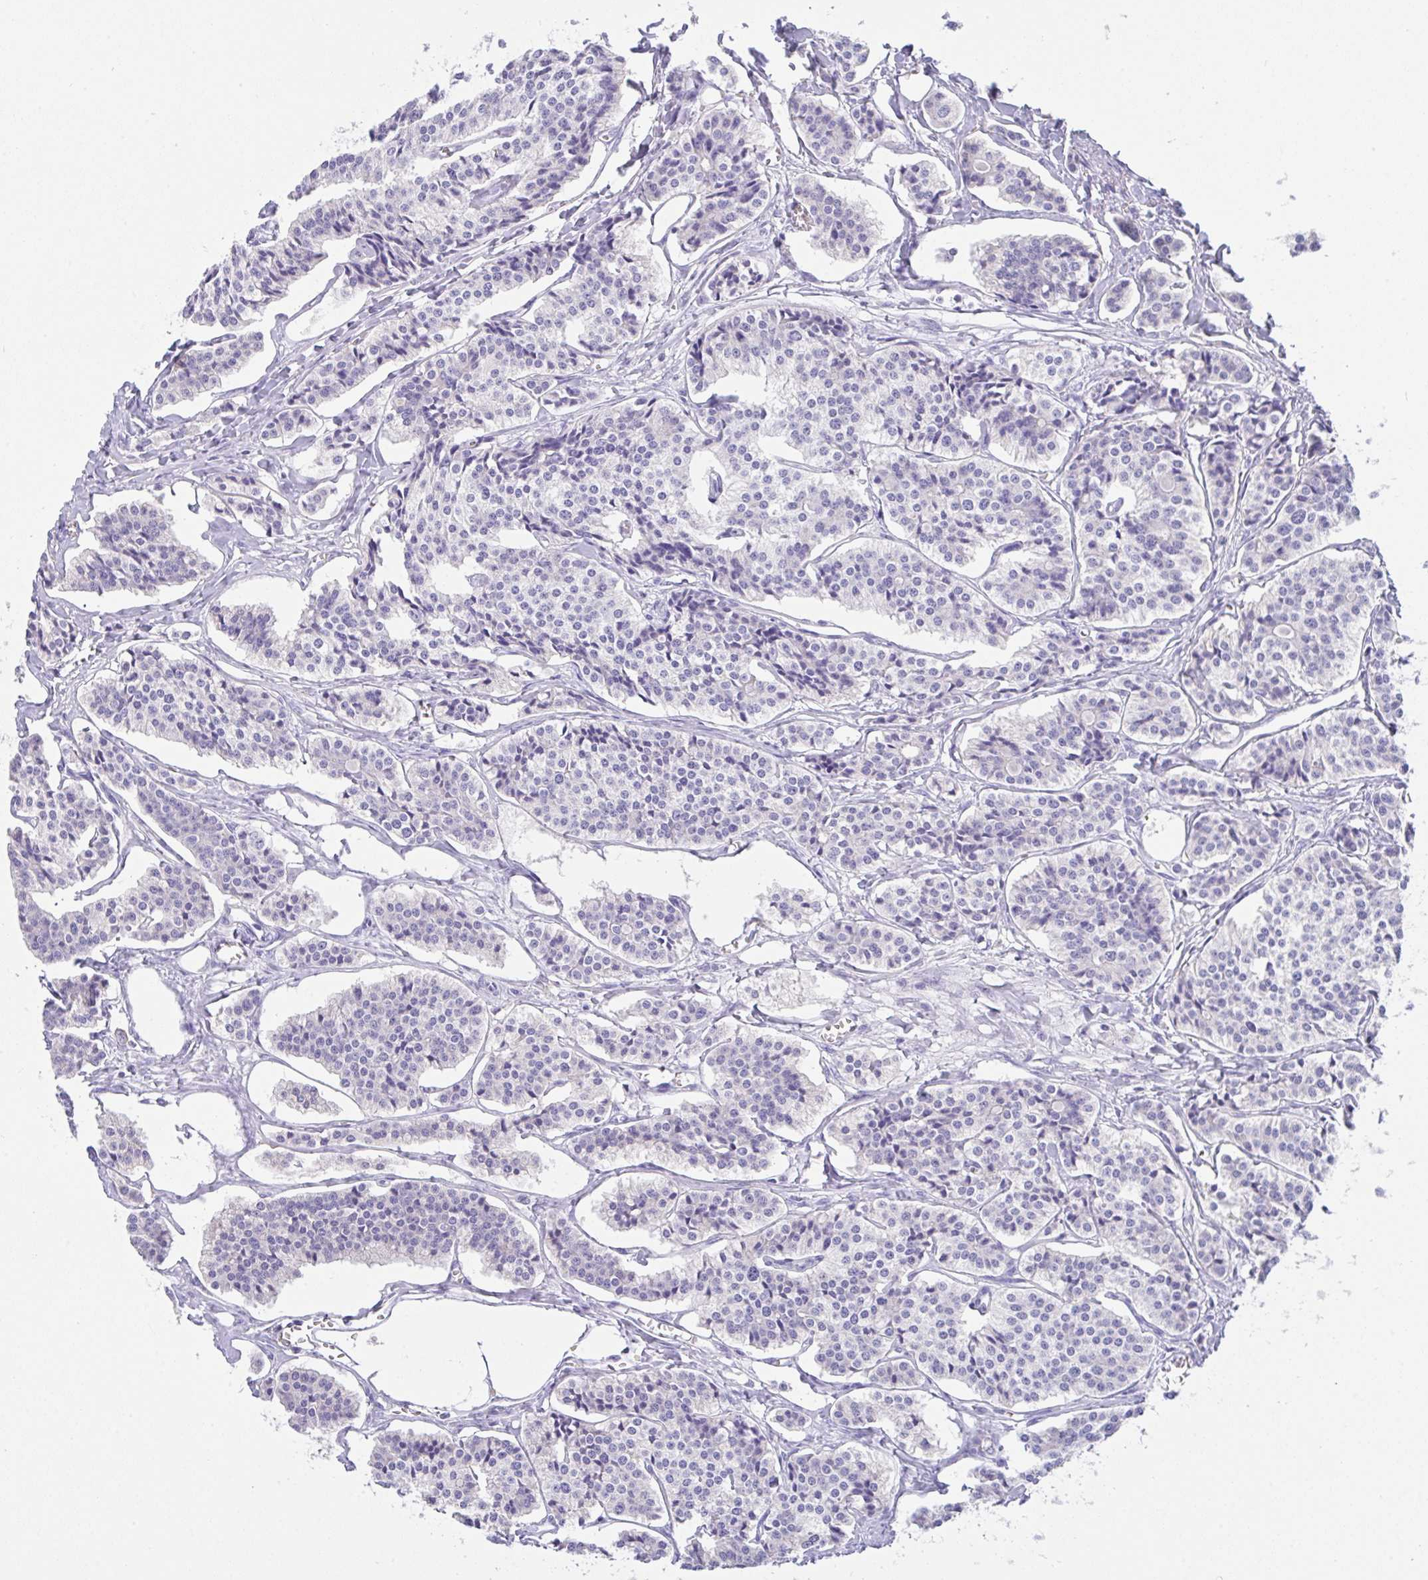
{"staining": {"intensity": "negative", "quantity": "none", "location": "none"}, "tissue": "carcinoid", "cell_type": "Tumor cells", "image_type": "cancer", "snomed": [{"axis": "morphology", "description": "Carcinoid, malignant, NOS"}, {"axis": "topography", "description": "Small intestine"}], "caption": "The IHC photomicrograph has no significant staining in tumor cells of malignant carcinoid tissue. (DAB immunohistochemistry, high magnification).", "gene": "CA10", "patient": {"sex": "male", "age": 63}}